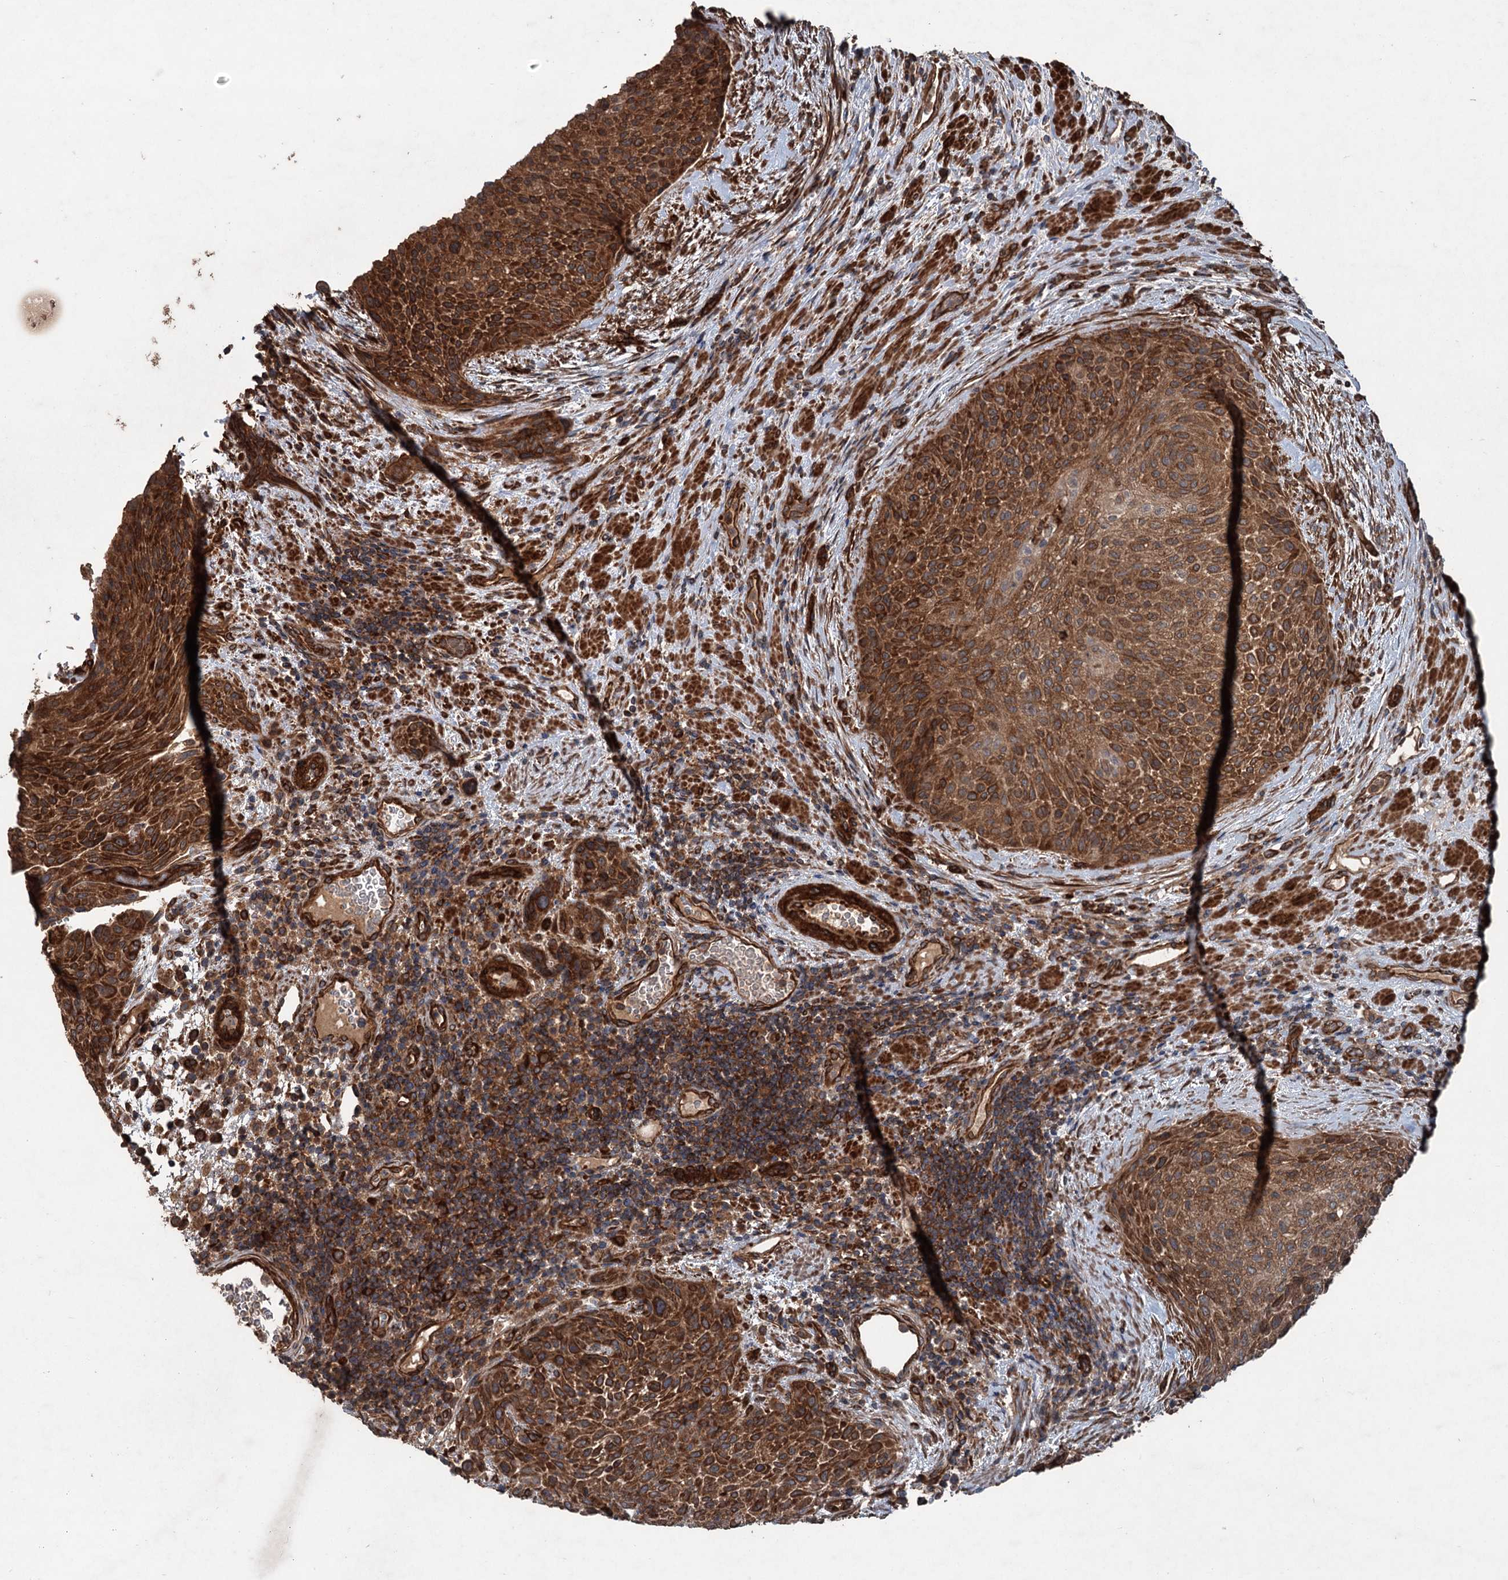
{"staining": {"intensity": "strong", "quantity": ">75%", "location": "cytoplasmic/membranous"}, "tissue": "urothelial cancer", "cell_type": "Tumor cells", "image_type": "cancer", "snomed": [{"axis": "morphology", "description": "Normal tissue, NOS"}, {"axis": "morphology", "description": "Urothelial carcinoma, NOS"}, {"axis": "topography", "description": "Urinary bladder"}, {"axis": "topography", "description": "Peripheral nerve tissue"}], "caption": "The histopathology image shows a brown stain indicating the presence of a protein in the cytoplasmic/membranous of tumor cells in urothelial cancer.", "gene": "RNF214", "patient": {"sex": "male", "age": 35}}